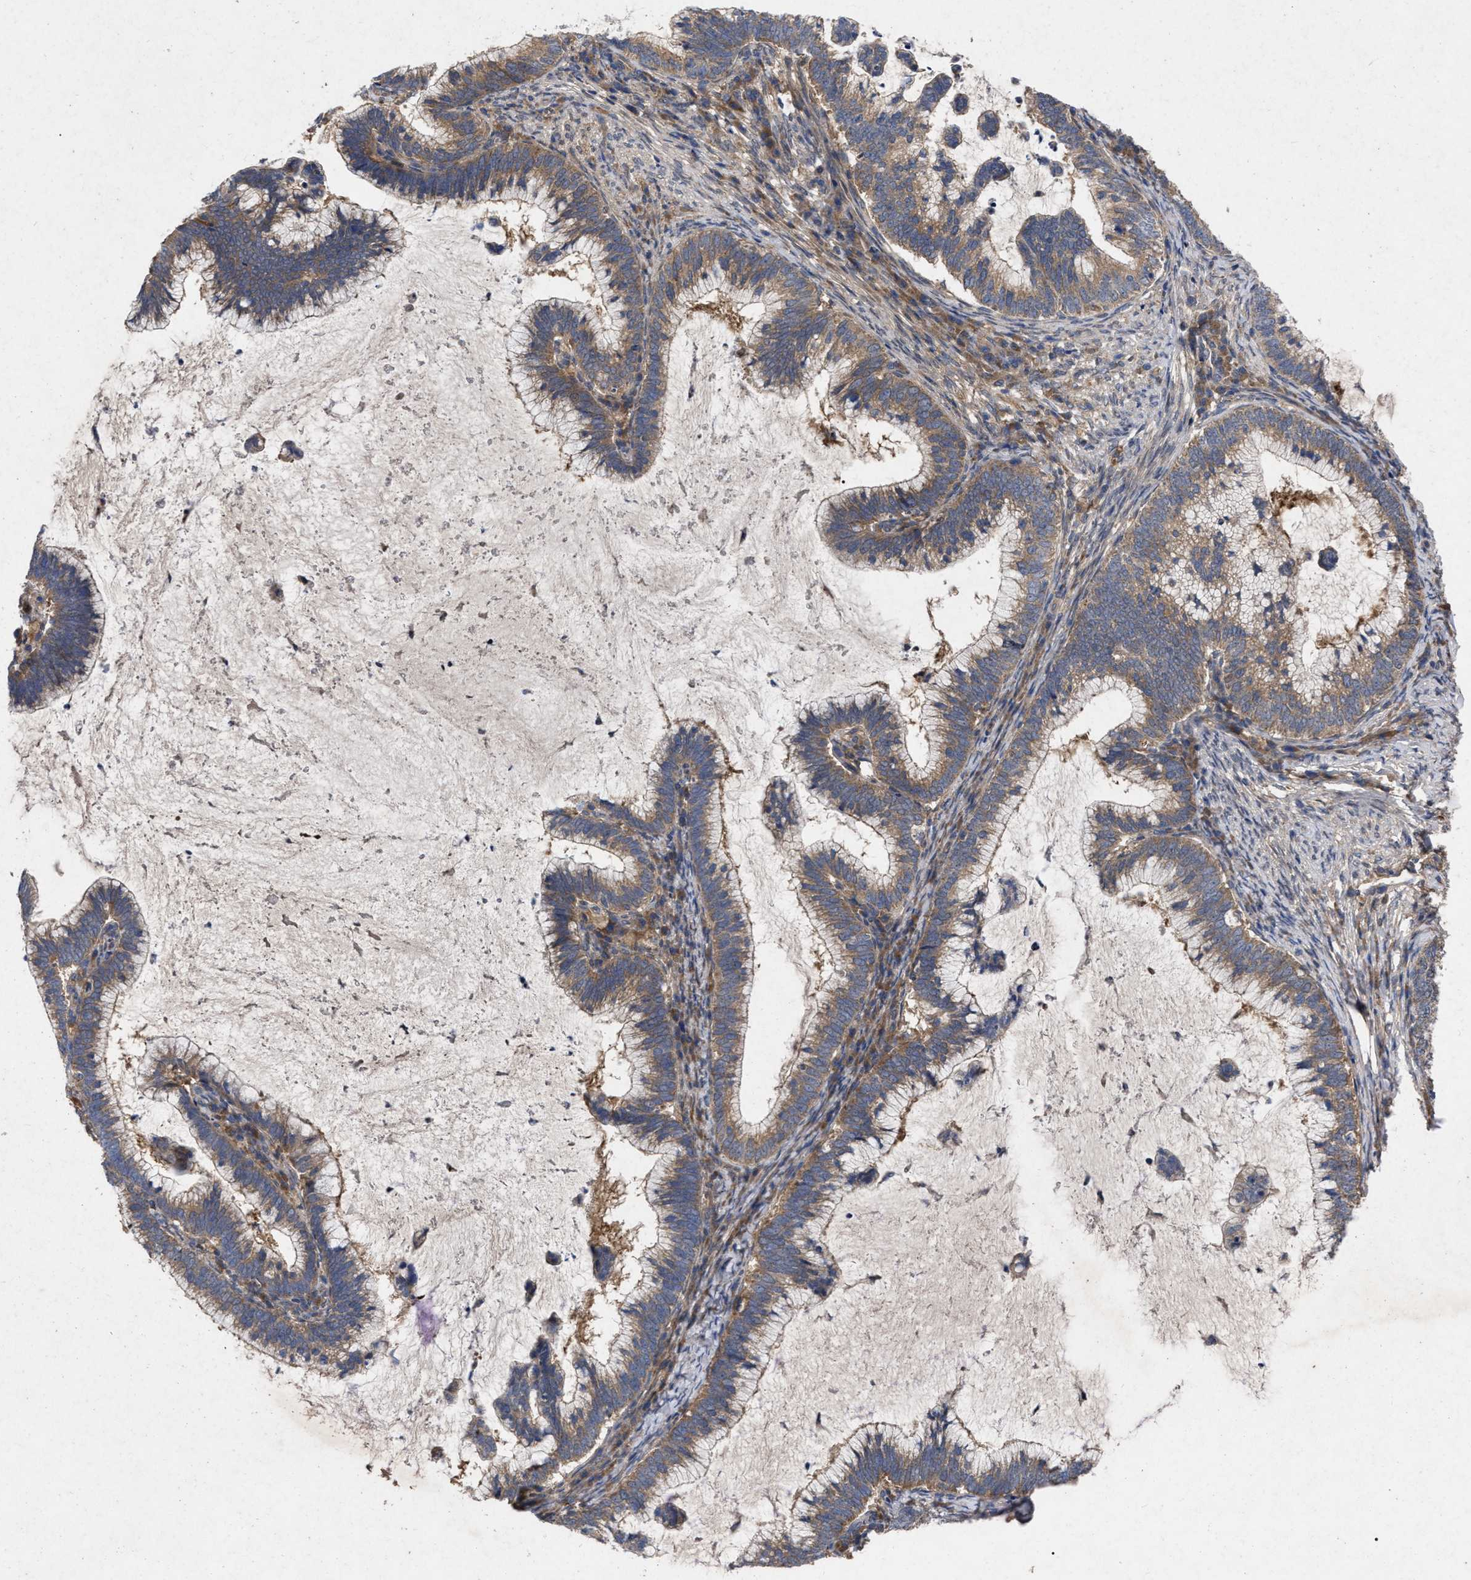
{"staining": {"intensity": "moderate", "quantity": ">75%", "location": "cytoplasmic/membranous"}, "tissue": "cervical cancer", "cell_type": "Tumor cells", "image_type": "cancer", "snomed": [{"axis": "morphology", "description": "Adenocarcinoma, NOS"}, {"axis": "topography", "description": "Cervix"}], "caption": "Immunohistochemistry (IHC) photomicrograph of neoplastic tissue: human cervical cancer stained using immunohistochemistry (IHC) exhibits medium levels of moderate protein expression localized specifically in the cytoplasmic/membranous of tumor cells, appearing as a cytoplasmic/membranous brown color.", "gene": "CDKN2C", "patient": {"sex": "female", "age": 36}}